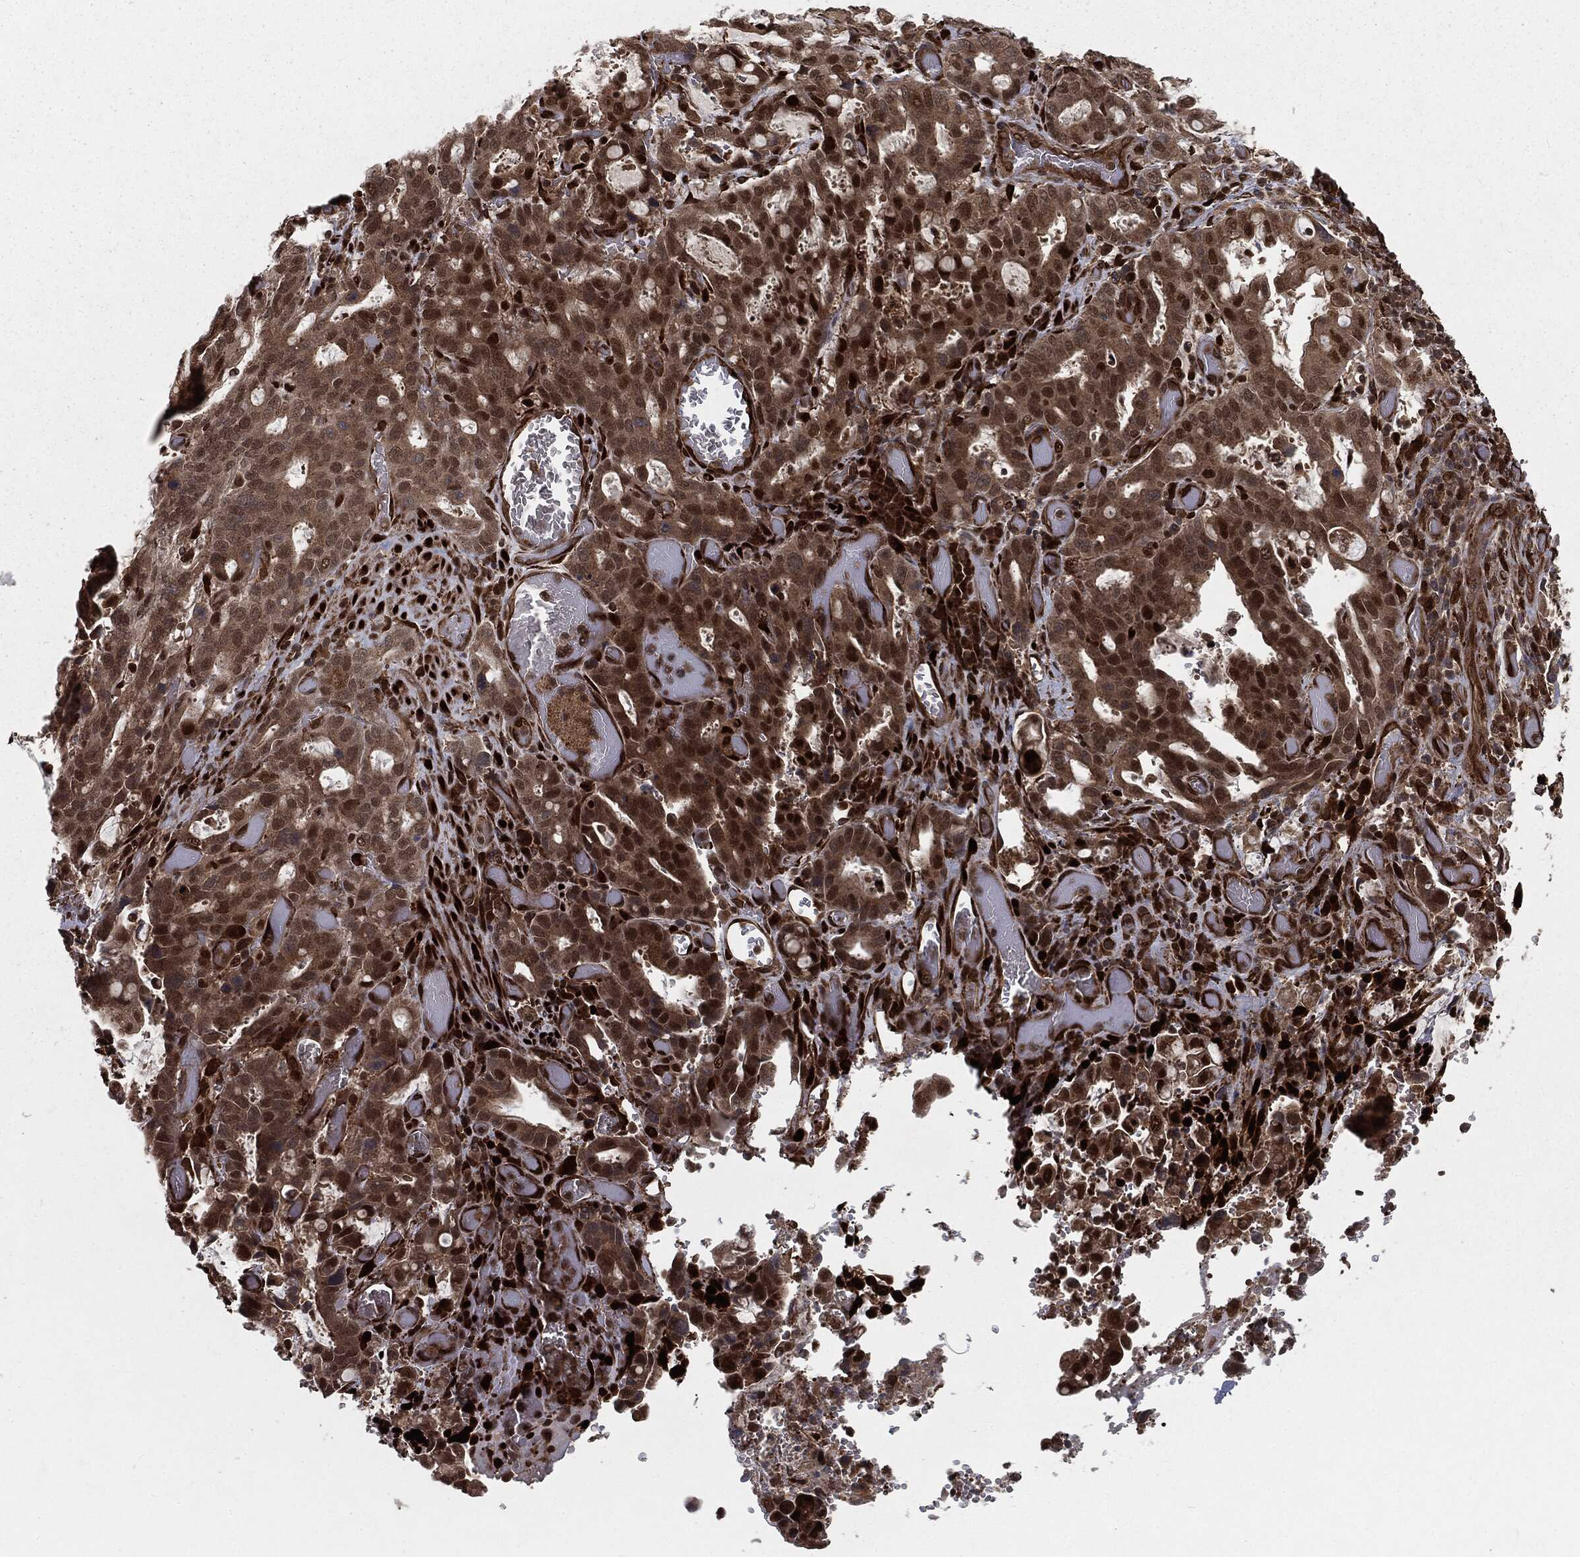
{"staining": {"intensity": "strong", "quantity": "<25%", "location": "nuclear"}, "tissue": "stomach cancer", "cell_type": "Tumor cells", "image_type": "cancer", "snomed": [{"axis": "morphology", "description": "Adenocarcinoma, NOS"}, {"axis": "topography", "description": "Stomach, upper"}, {"axis": "topography", "description": "Stomach"}], "caption": "IHC photomicrograph of stomach adenocarcinoma stained for a protein (brown), which exhibits medium levels of strong nuclear positivity in approximately <25% of tumor cells.", "gene": "RANBP9", "patient": {"sex": "male", "age": 62}}